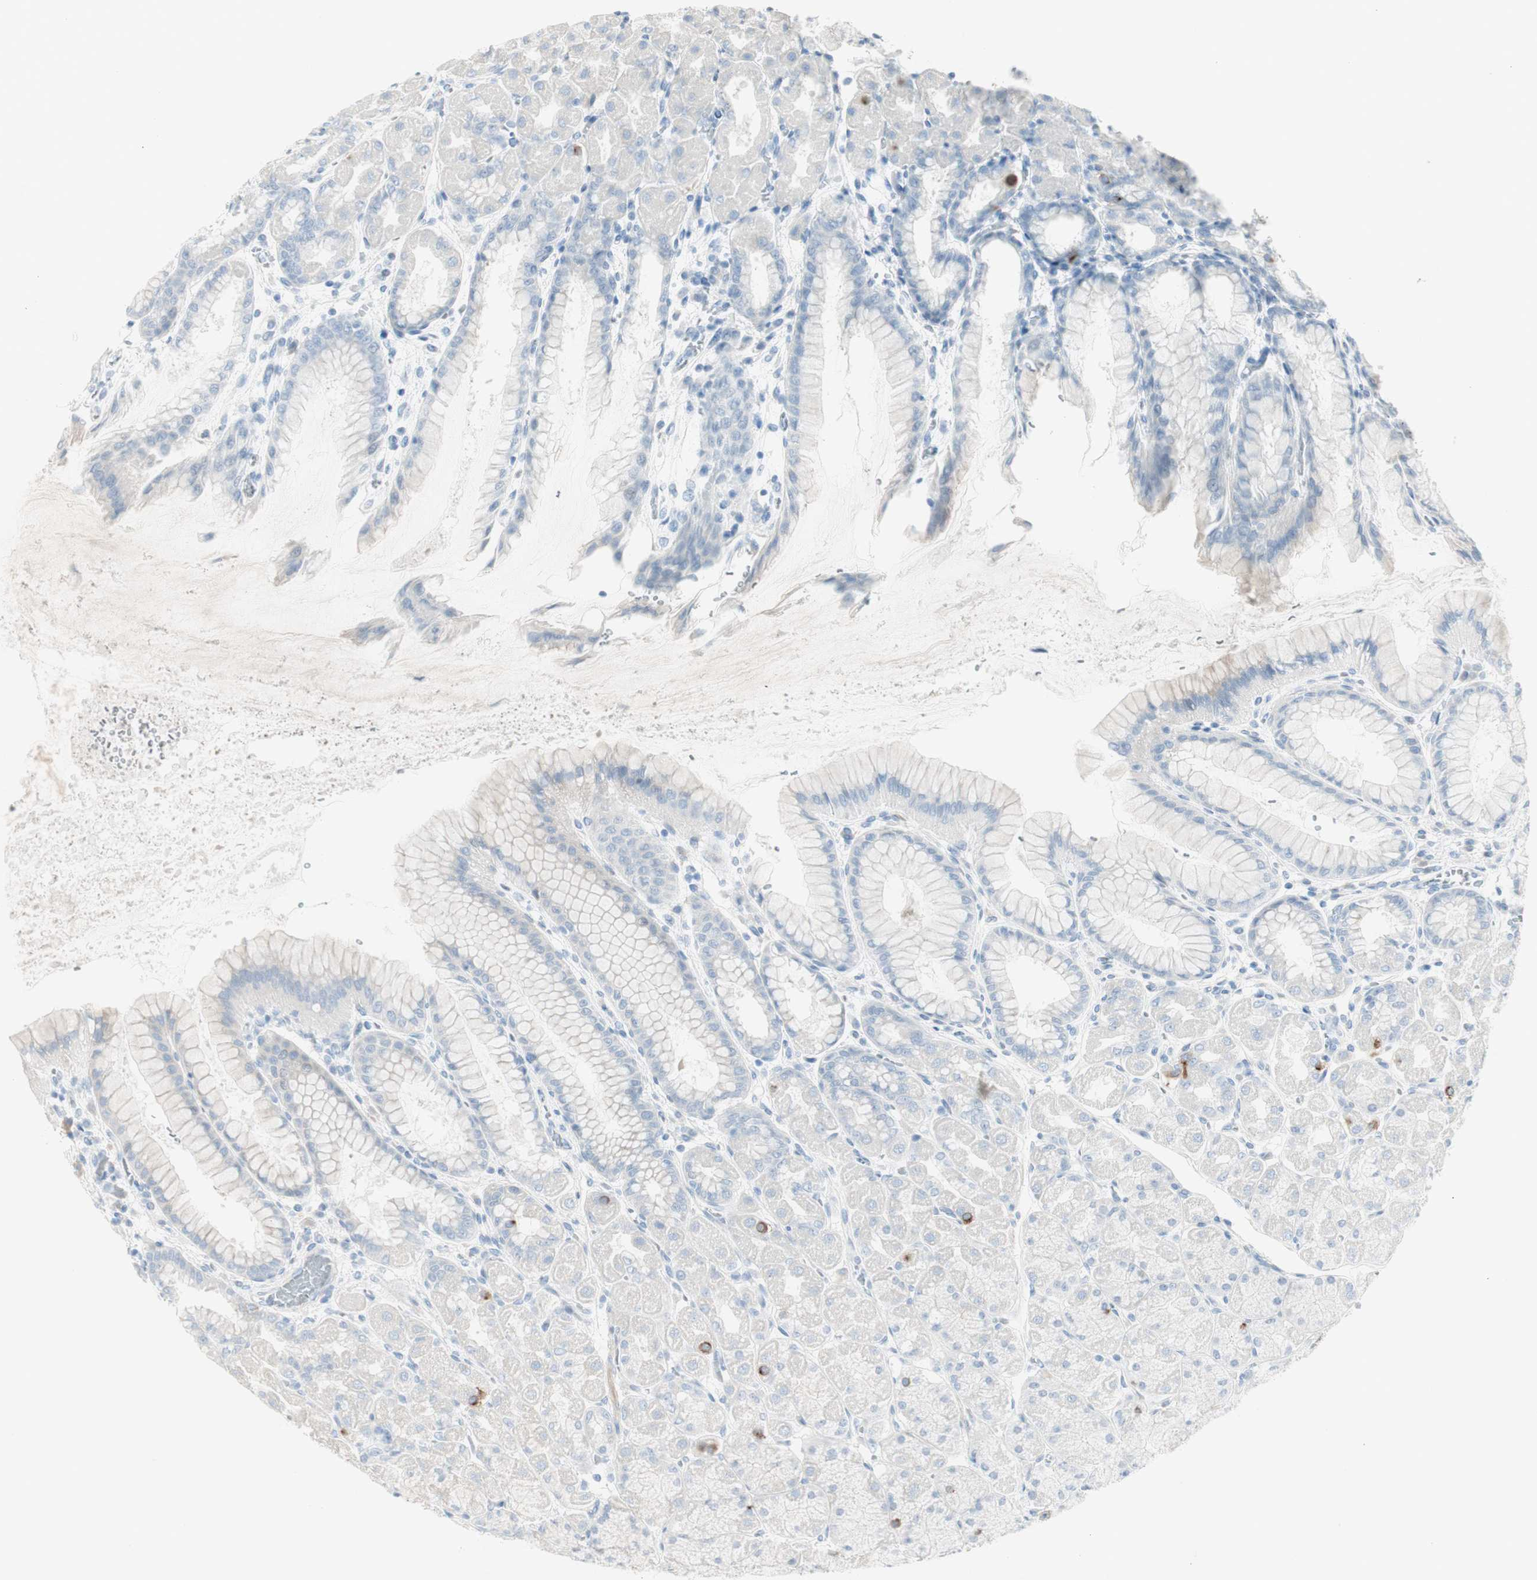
{"staining": {"intensity": "weak", "quantity": "25%-75%", "location": "cytoplasmic/membranous"}, "tissue": "stomach", "cell_type": "Glandular cells", "image_type": "normal", "snomed": [{"axis": "morphology", "description": "Normal tissue, NOS"}, {"axis": "topography", "description": "Stomach, upper"}], "caption": "Stomach stained for a protein shows weak cytoplasmic/membranous positivity in glandular cells. (DAB IHC with brightfield microscopy, high magnification).", "gene": "CDHR5", "patient": {"sex": "female", "age": 56}}